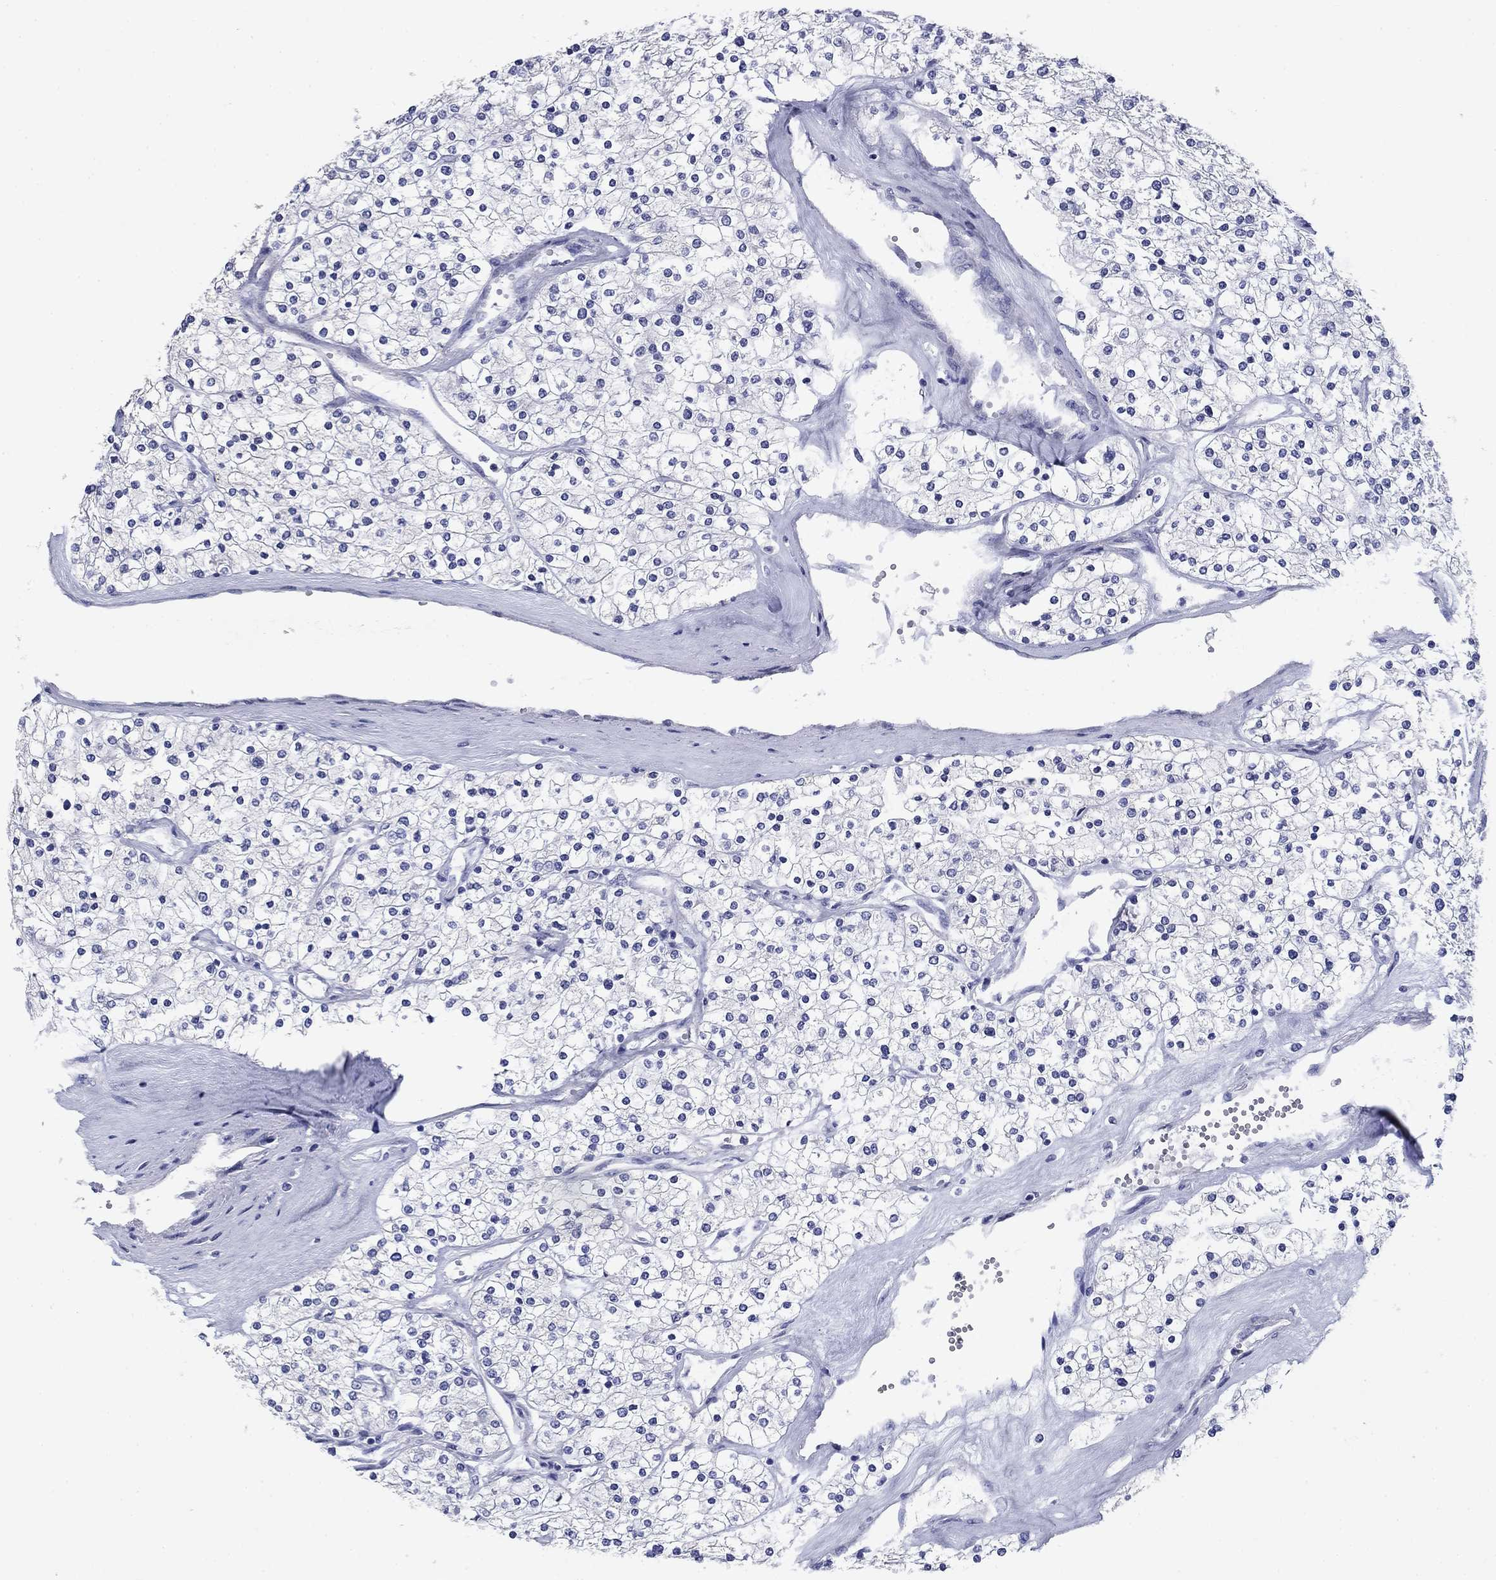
{"staining": {"intensity": "negative", "quantity": "none", "location": "none"}, "tissue": "renal cancer", "cell_type": "Tumor cells", "image_type": "cancer", "snomed": [{"axis": "morphology", "description": "Adenocarcinoma, NOS"}, {"axis": "topography", "description": "Kidney"}], "caption": "Photomicrograph shows no significant protein expression in tumor cells of renal adenocarcinoma. Nuclei are stained in blue.", "gene": "PRKCG", "patient": {"sex": "male", "age": 80}}